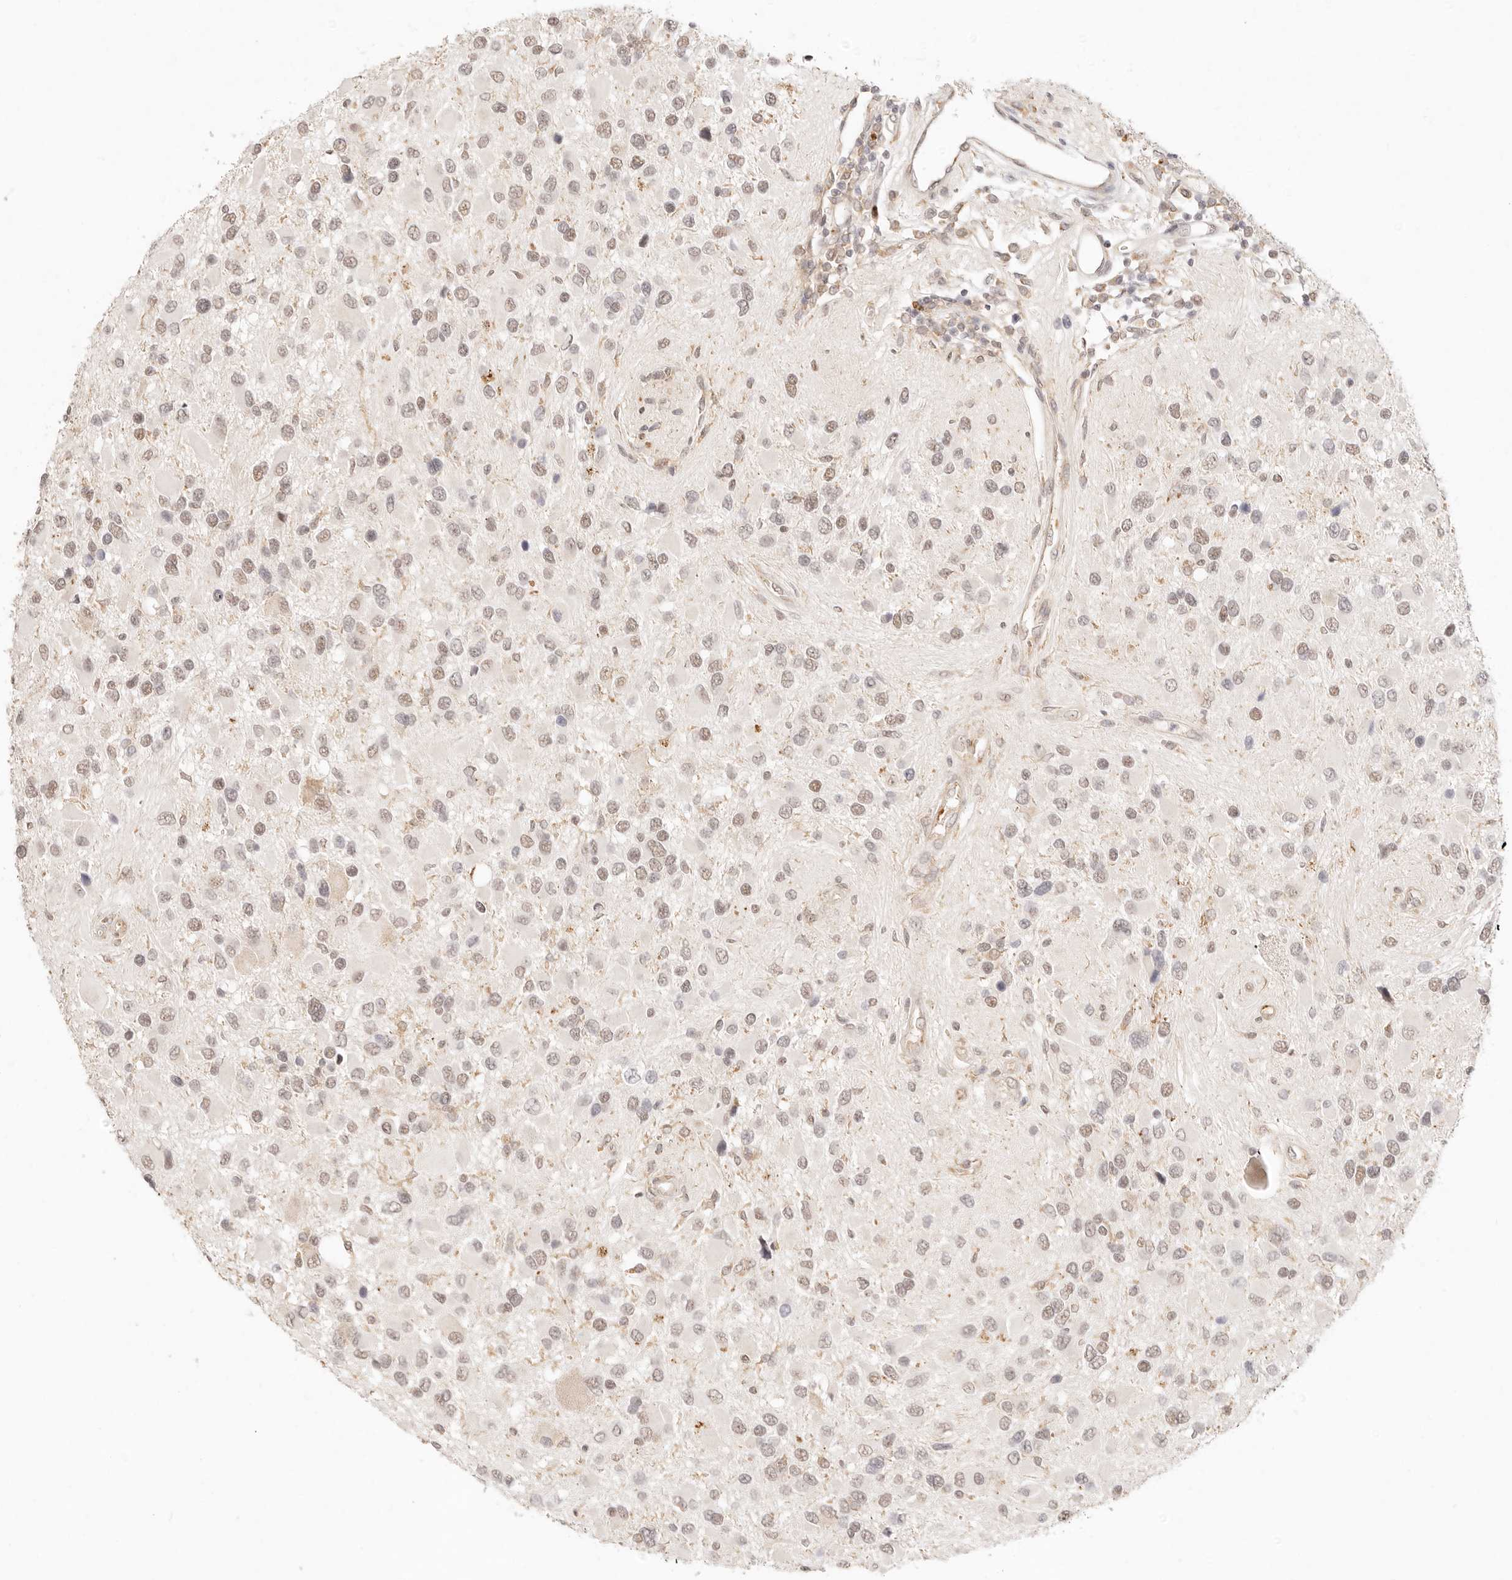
{"staining": {"intensity": "weak", "quantity": "25%-75%", "location": "nuclear"}, "tissue": "glioma", "cell_type": "Tumor cells", "image_type": "cancer", "snomed": [{"axis": "morphology", "description": "Glioma, malignant, High grade"}, {"axis": "topography", "description": "Brain"}], "caption": "High-magnification brightfield microscopy of glioma stained with DAB (brown) and counterstained with hematoxylin (blue). tumor cells exhibit weak nuclear positivity is identified in approximately25%-75% of cells. The staining was performed using DAB (3,3'-diaminobenzidine), with brown indicating positive protein expression. Nuclei are stained blue with hematoxylin.", "gene": "GPR156", "patient": {"sex": "male", "age": 53}}